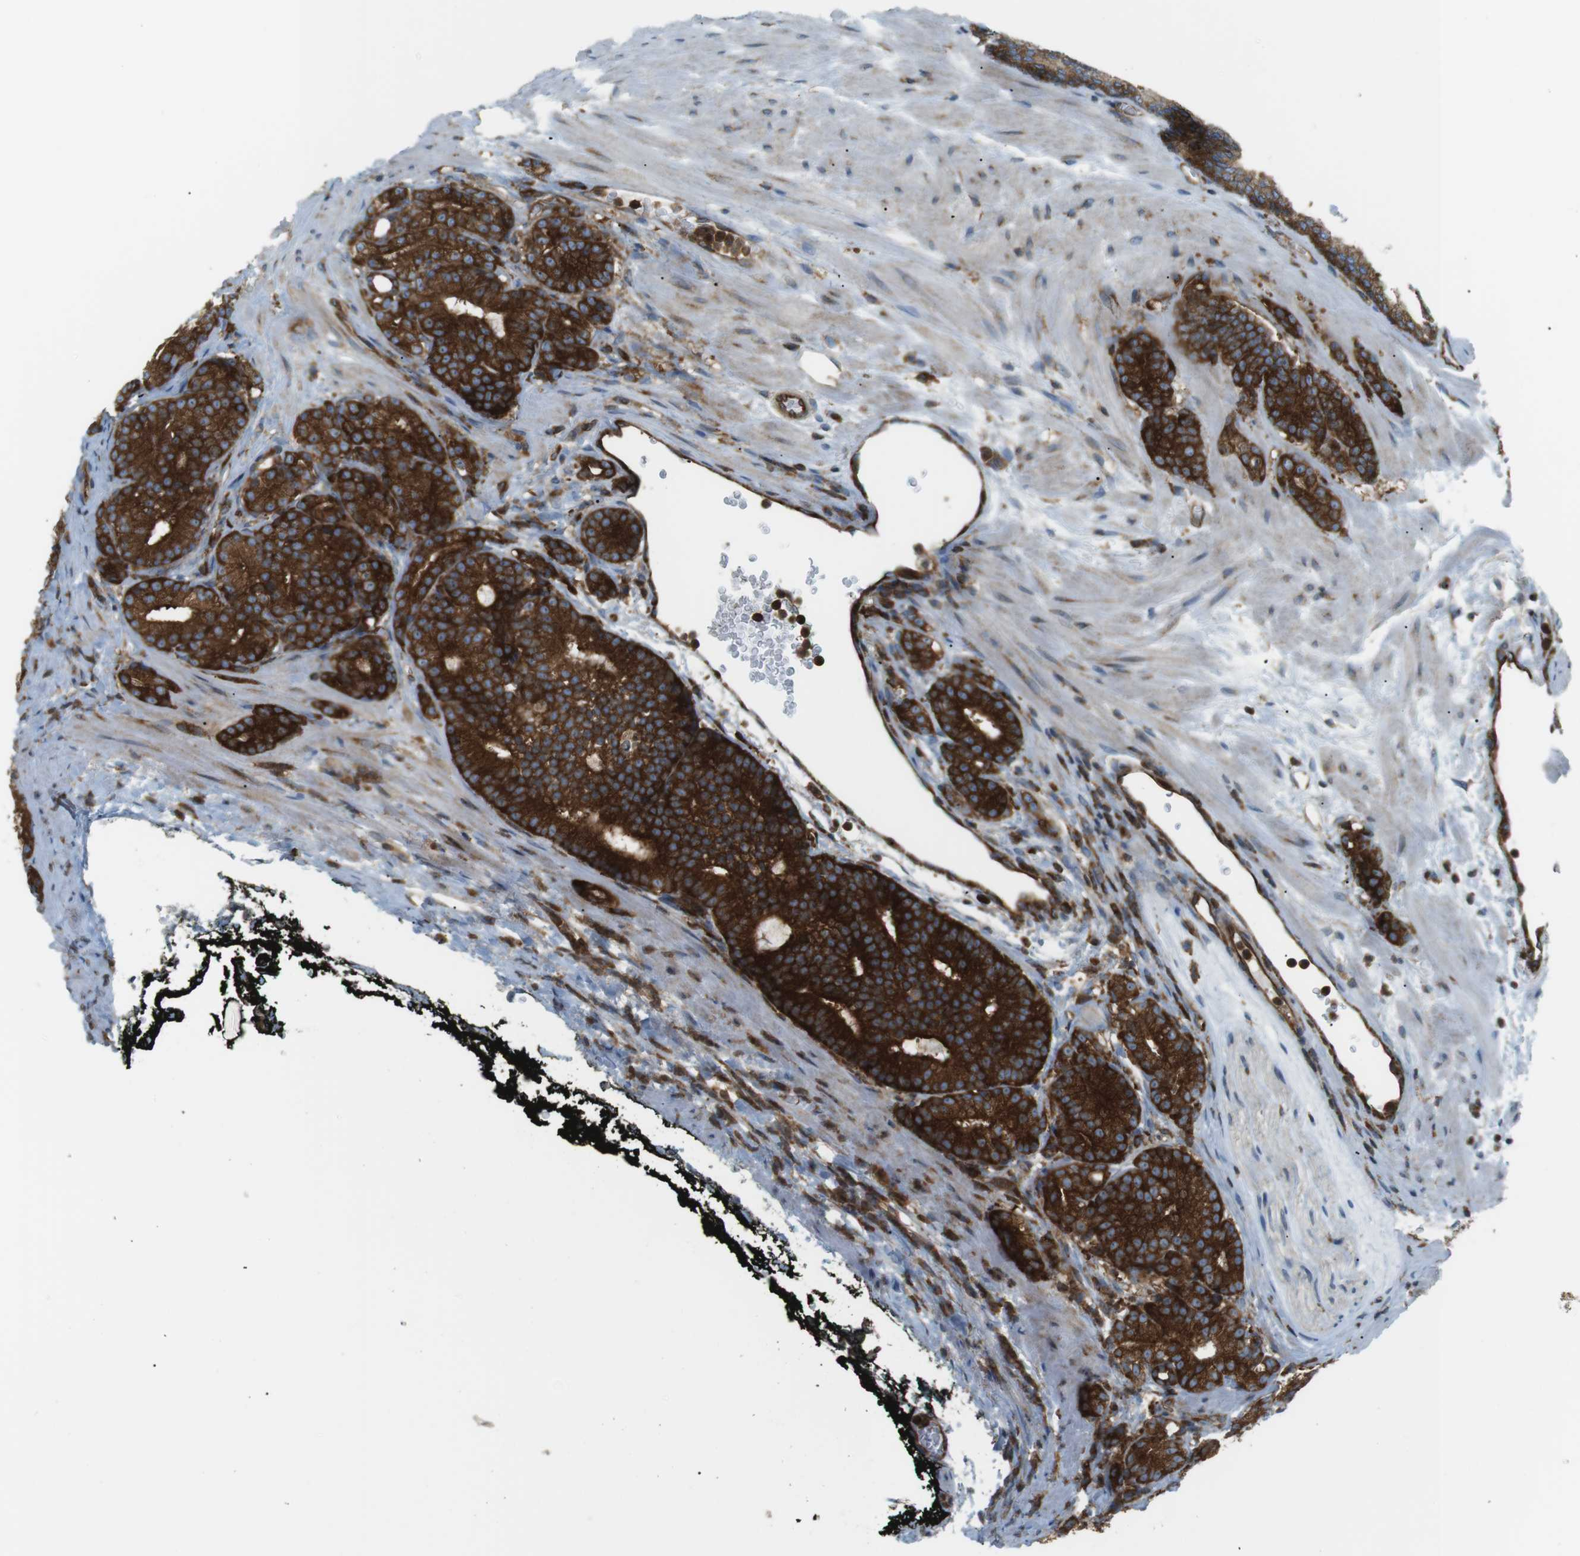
{"staining": {"intensity": "strong", "quantity": ">75%", "location": "cytoplasmic/membranous"}, "tissue": "prostate cancer", "cell_type": "Tumor cells", "image_type": "cancer", "snomed": [{"axis": "morphology", "description": "Adenocarcinoma, High grade"}, {"axis": "topography", "description": "Prostate"}], "caption": "Immunohistochemical staining of prostate cancer shows strong cytoplasmic/membranous protein staining in approximately >75% of tumor cells.", "gene": "FLII", "patient": {"sex": "male", "age": 61}}